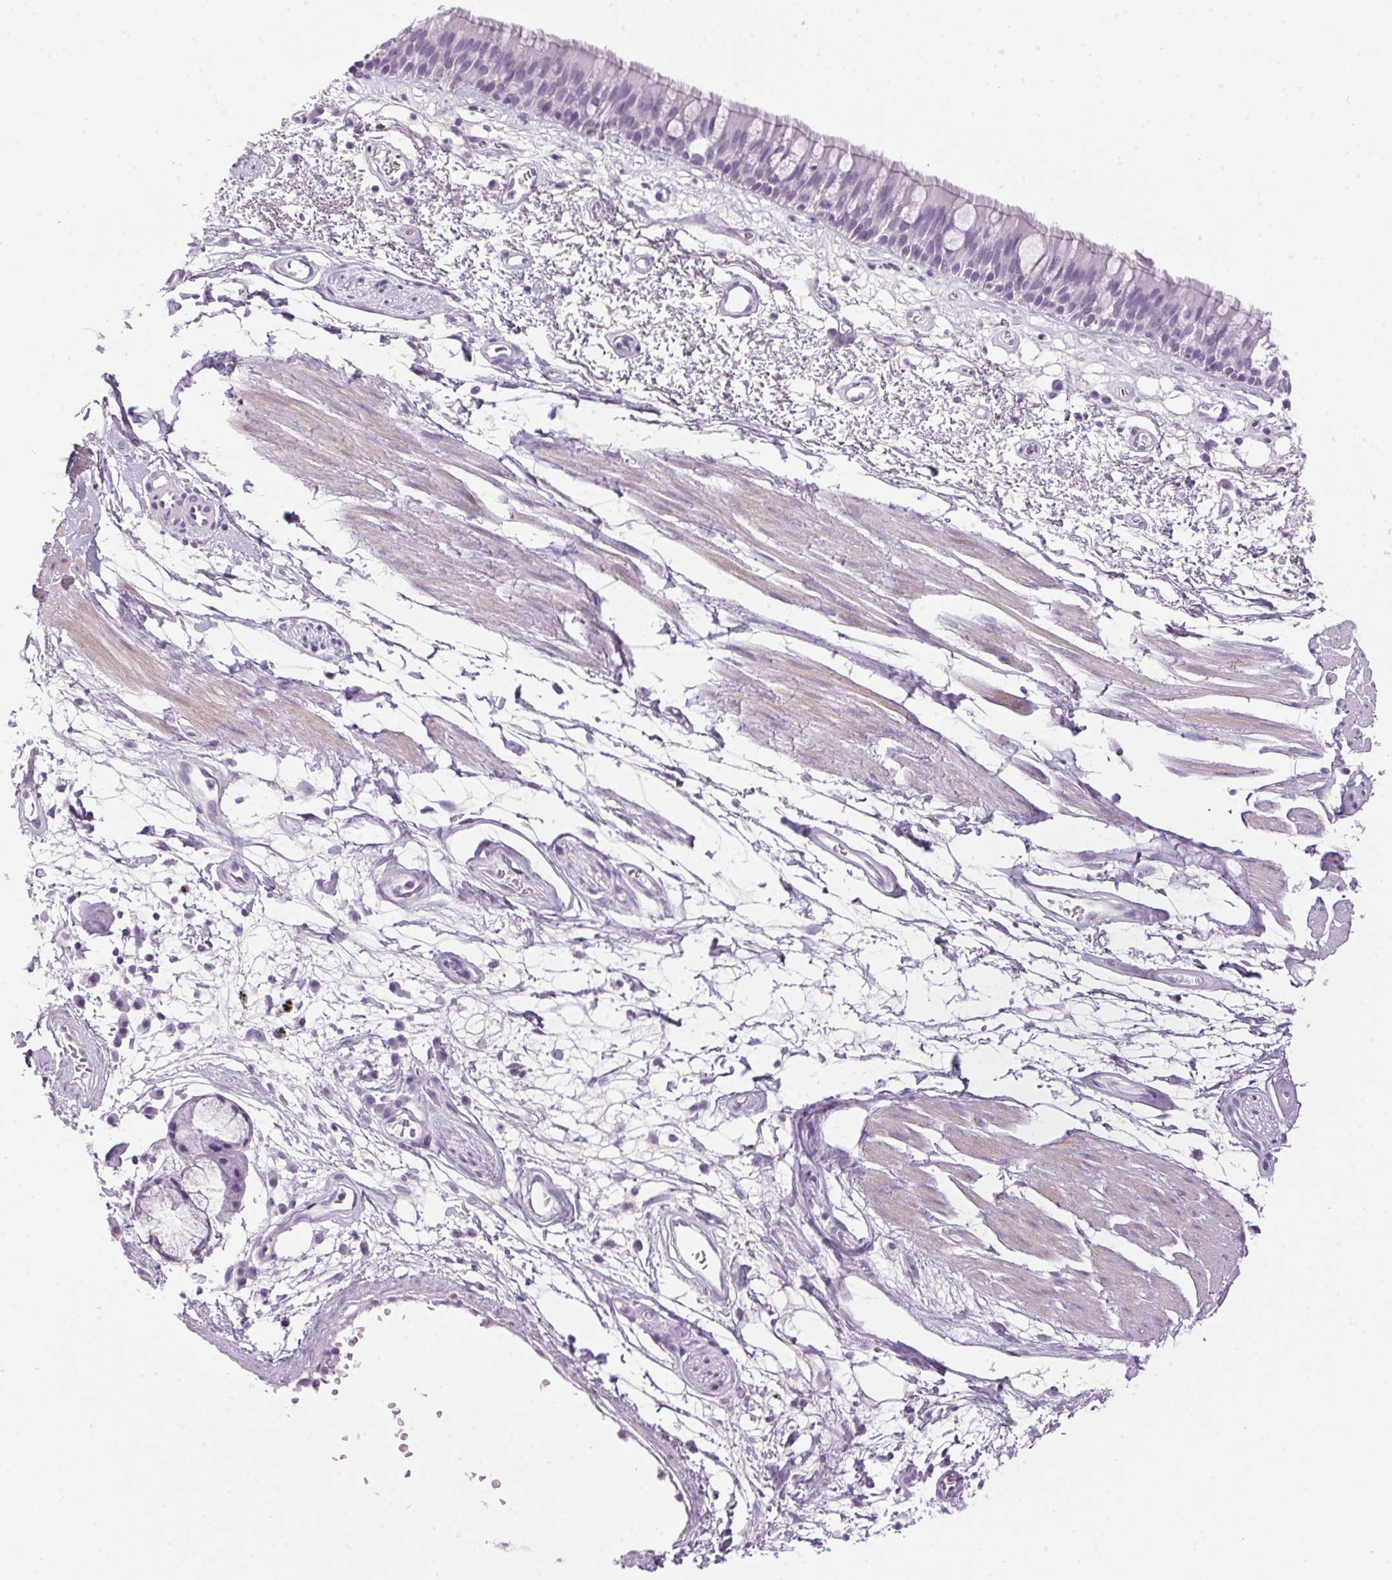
{"staining": {"intensity": "negative", "quantity": "none", "location": "none"}, "tissue": "bronchus", "cell_type": "Respiratory epithelial cells", "image_type": "normal", "snomed": [{"axis": "morphology", "description": "Normal tissue, NOS"}, {"axis": "morphology", "description": "Squamous cell carcinoma, NOS"}, {"axis": "topography", "description": "Cartilage tissue"}, {"axis": "topography", "description": "Bronchus"}, {"axis": "topography", "description": "Lung"}], "caption": "Human bronchus stained for a protein using IHC shows no expression in respiratory epithelial cells.", "gene": "SP7", "patient": {"sex": "male", "age": 66}}